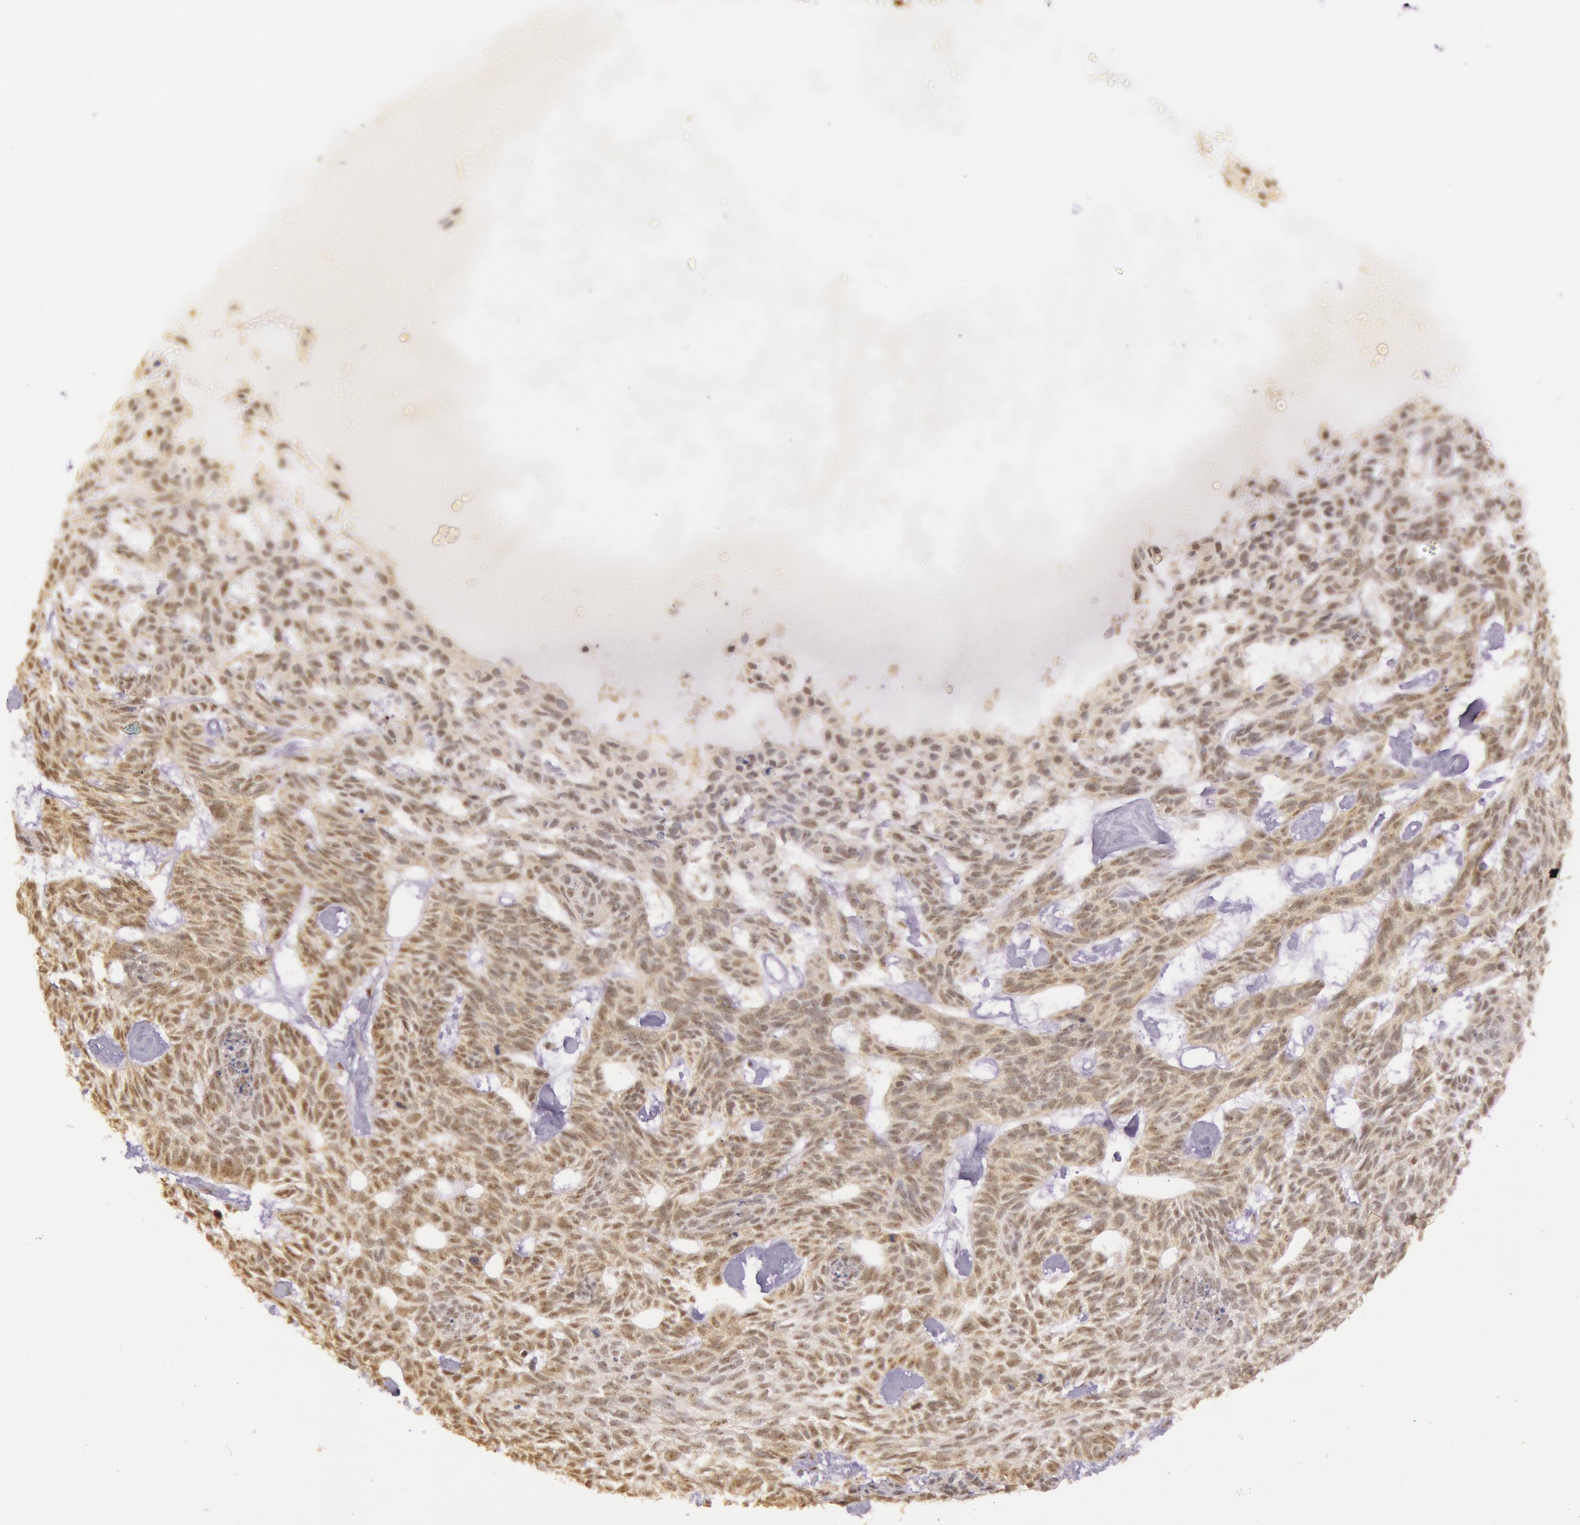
{"staining": {"intensity": "weak", "quantity": ">75%", "location": "cytoplasmic/membranous"}, "tissue": "skin cancer", "cell_type": "Tumor cells", "image_type": "cancer", "snomed": [{"axis": "morphology", "description": "Basal cell carcinoma"}, {"axis": "topography", "description": "Skin"}], "caption": "About >75% of tumor cells in skin cancer display weak cytoplasmic/membranous protein expression as visualized by brown immunohistochemical staining.", "gene": "RTL10", "patient": {"sex": "male", "age": 75}}